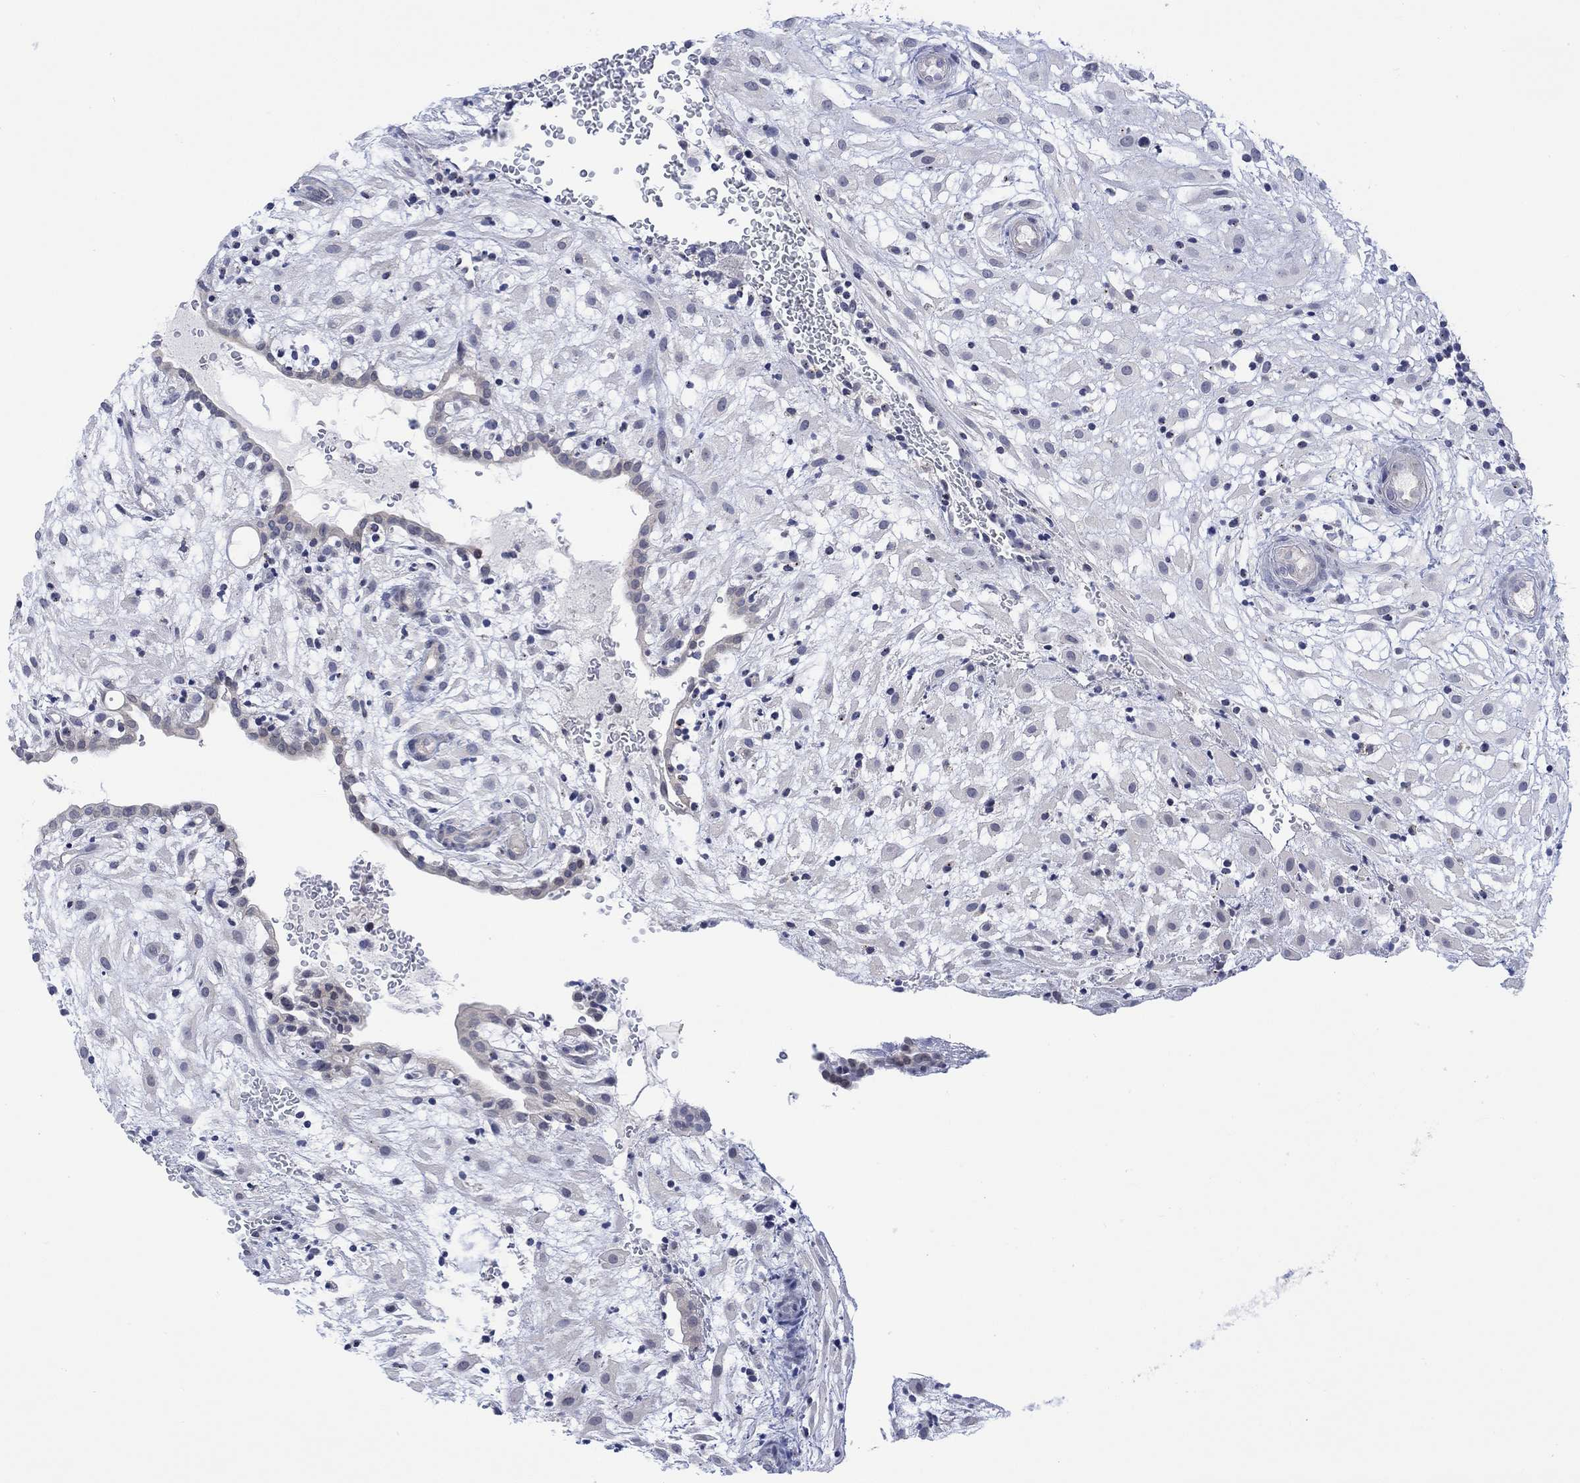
{"staining": {"intensity": "negative", "quantity": "none", "location": "none"}, "tissue": "placenta", "cell_type": "Decidual cells", "image_type": "normal", "snomed": [{"axis": "morphology", "description": "Normal tissue, NOS"}, {"axis": "topography", "description": "Placenta"}], "caption": "Decidual cells are negative for protein expression in normal human placenta. (Immunohistochemistry, brightfield microscopy, high magnification).", "gene": "DCX", "patient": {"sex": "female", "age": 24}}